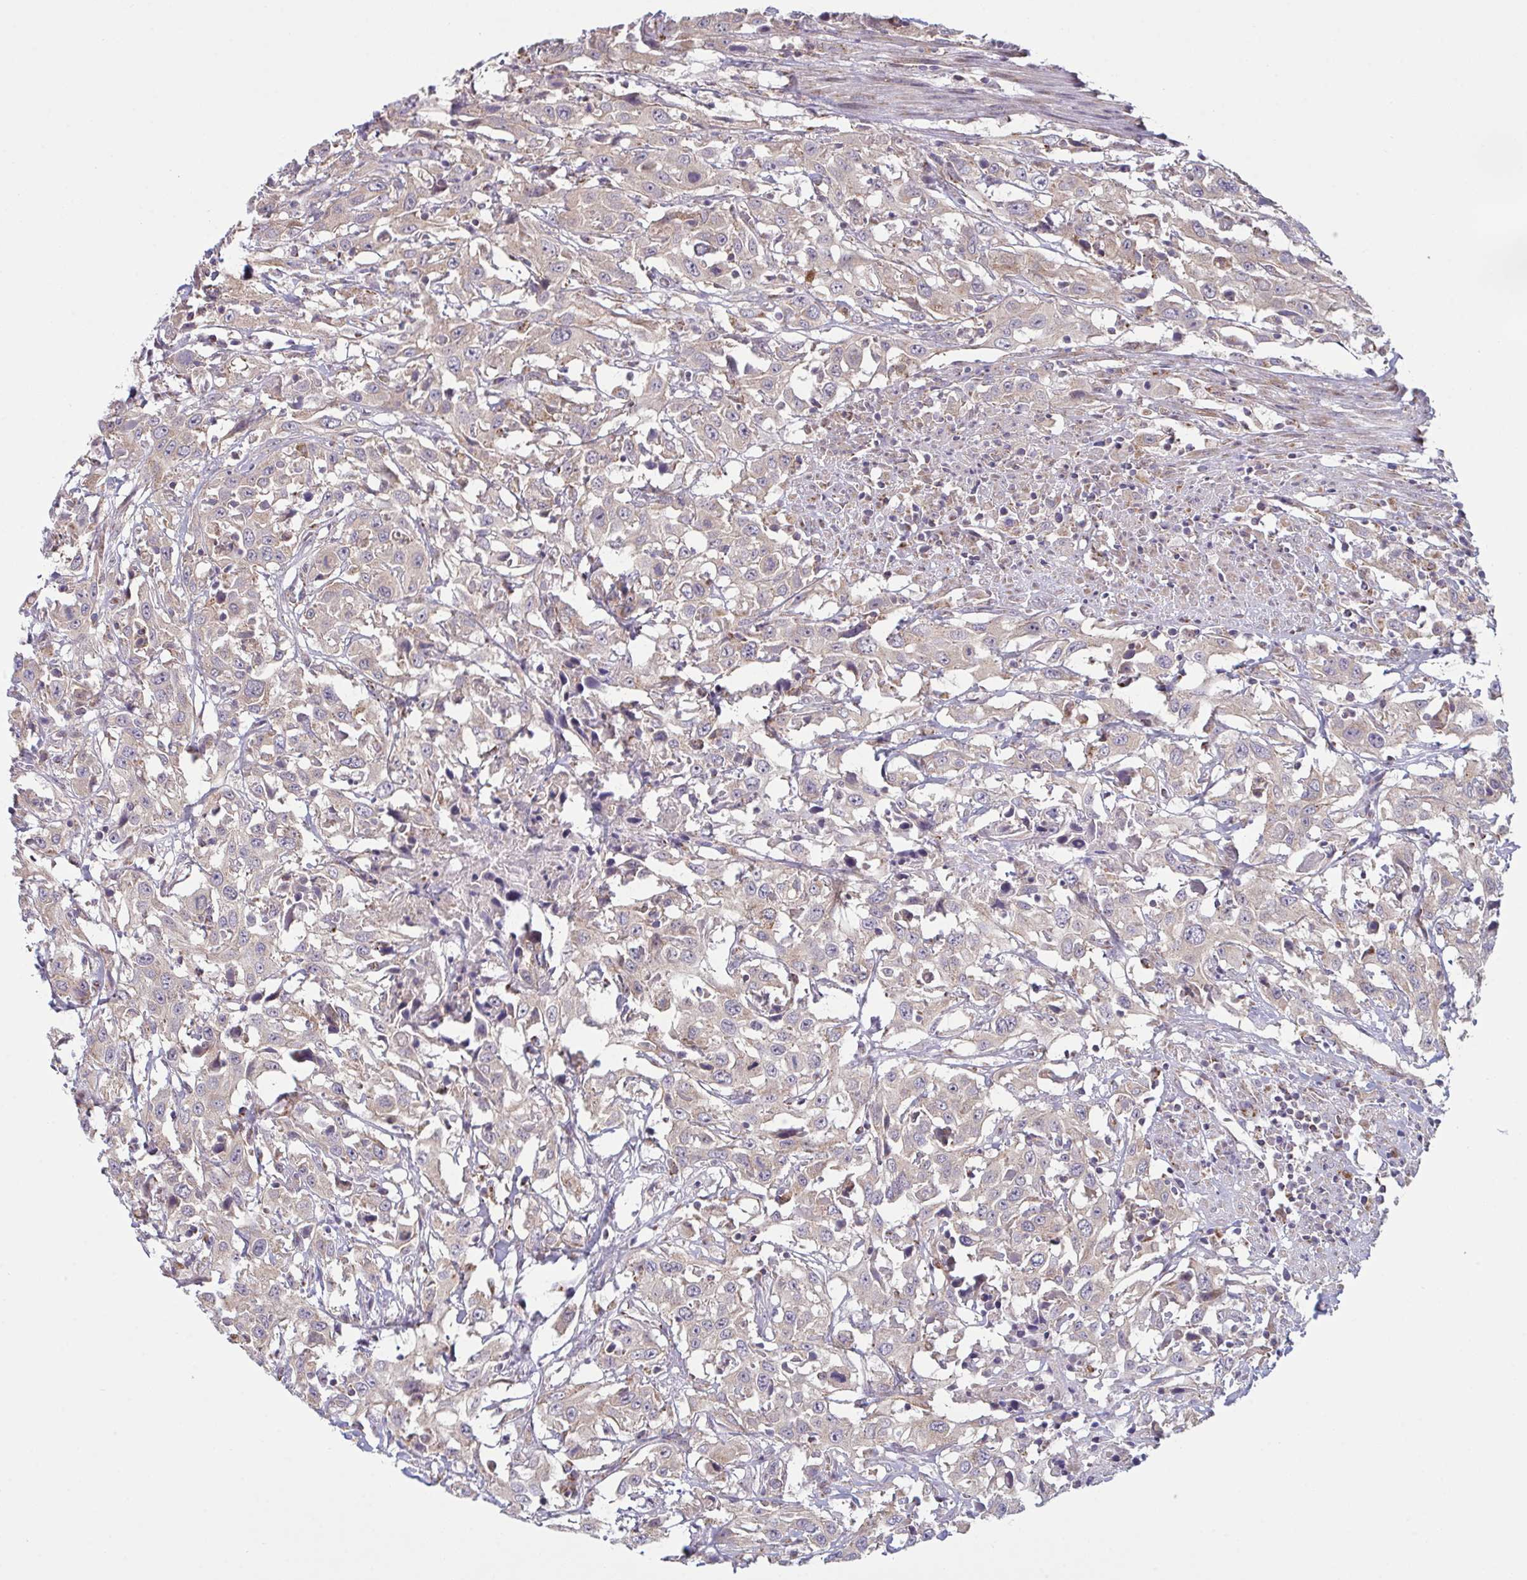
{"staining": {"intensity": "weak", "quantity": ">75%", "location": "cytoplasmic/membranous"}, "tissue": "urothelial cancer", "cell_type": "Tumor cells", "image_type": "cancer", "snomed": [{"axis": "morphology", "description": "Urothelial carcinoma, High grade"}, {"axis": "topography", "description": "Urinary bladder"}], "caption": "High-grade urothelial carcinoma stained for a protein (brown) shows weak cytoplasmic/membranous positive staining in approximately >75% of tumor cells.", "gene": "XAF1", "patient": {"sex": "male", "age": 61}}